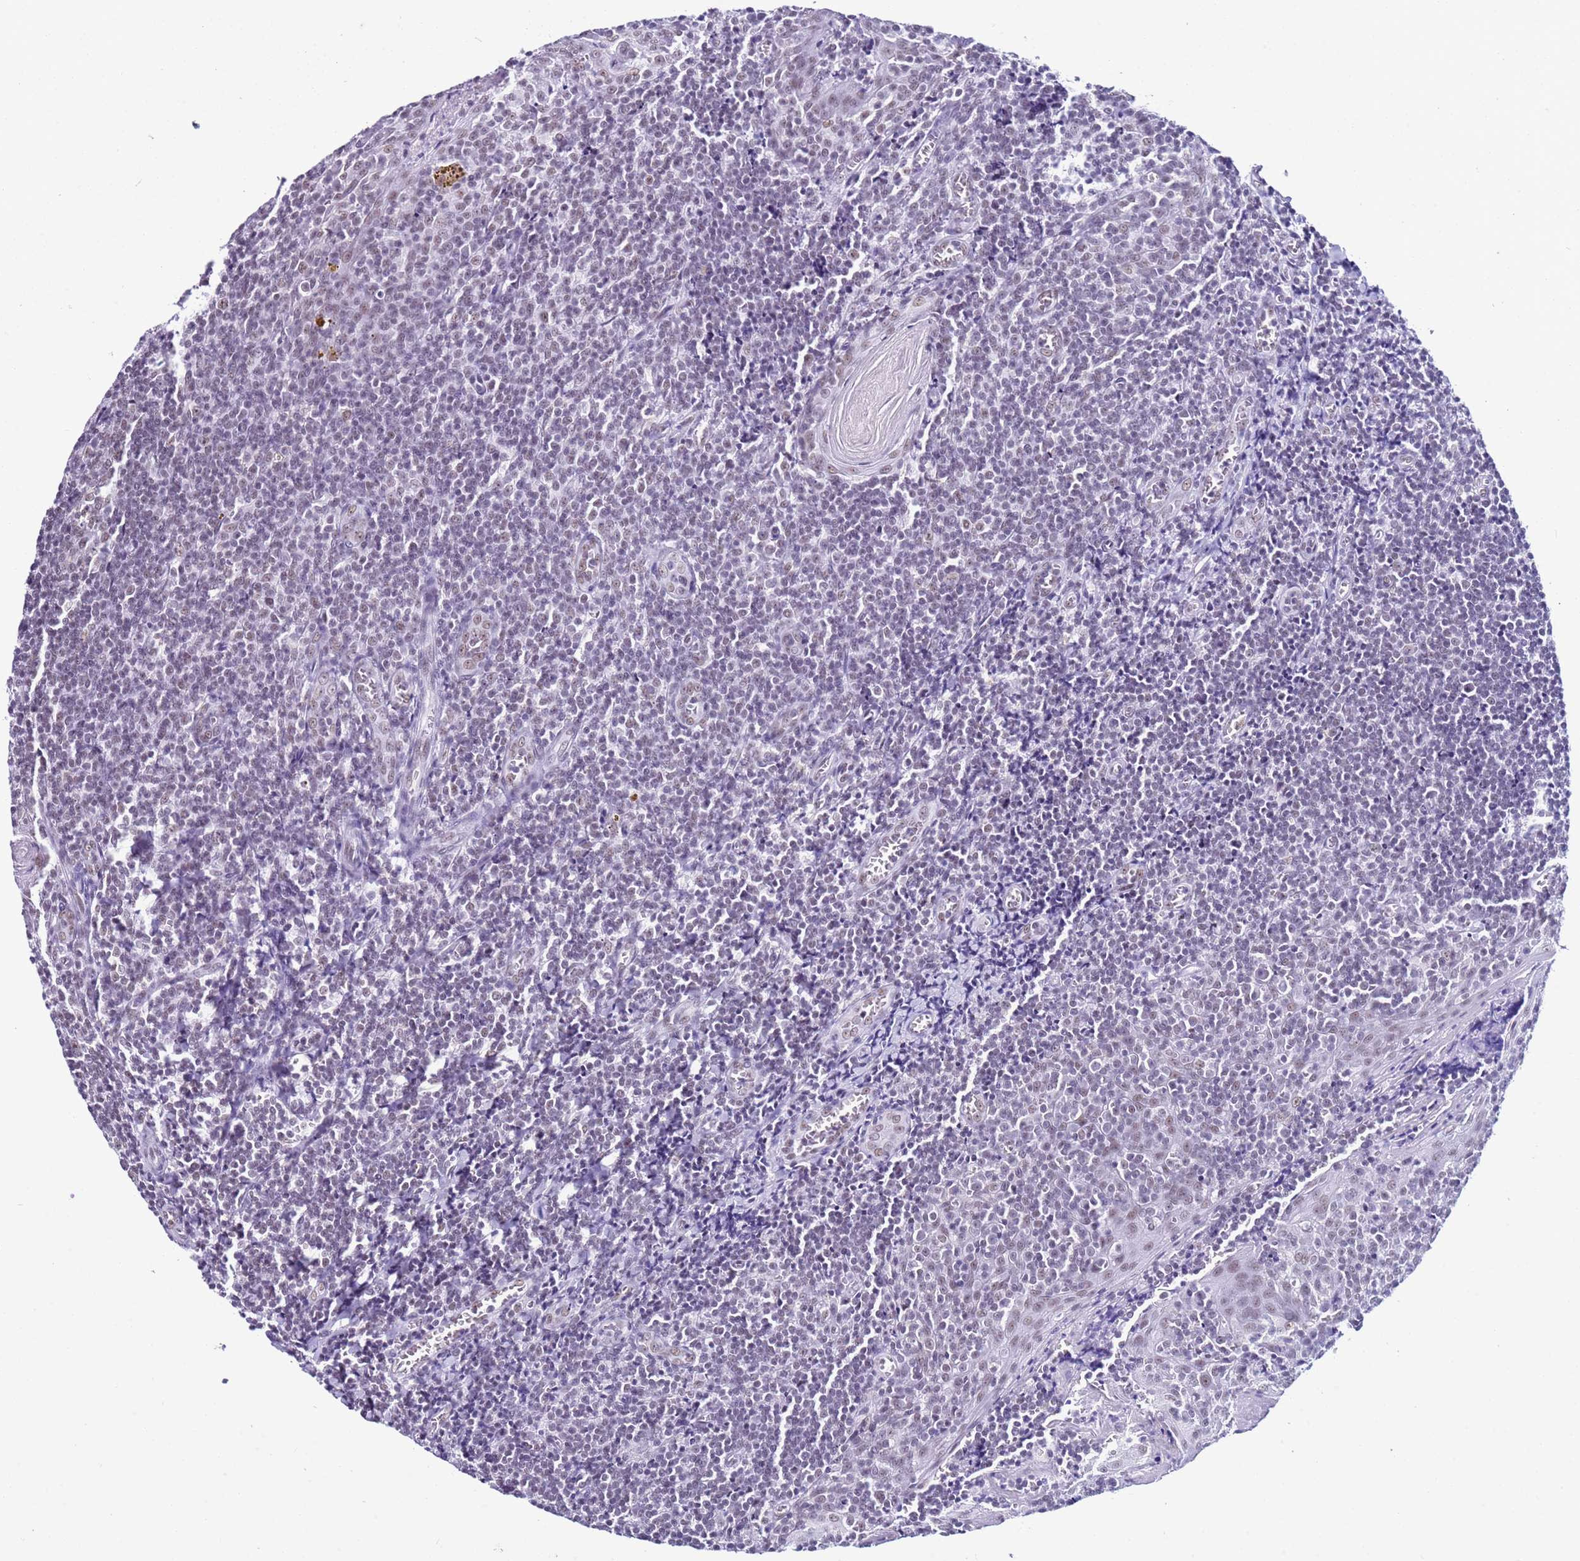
{"staining": {"intensity": "weak", "quantity": ">75%", "location": "nuclear"}, "tissue": "tonsil", "cell_type": "Germinal center cells", "image_type": "normal", "snomed": [{"axis": "morphology", "description": "Normal tissue, NOS"}, {"axis": "topography", "description": "Tonsil"}], "caption": "Human tonsil stained with a protein marker demonstrates weak staining in germinal center cells.", "gene": "DHX15", "patient": {"sex": "male", "age": 27}}